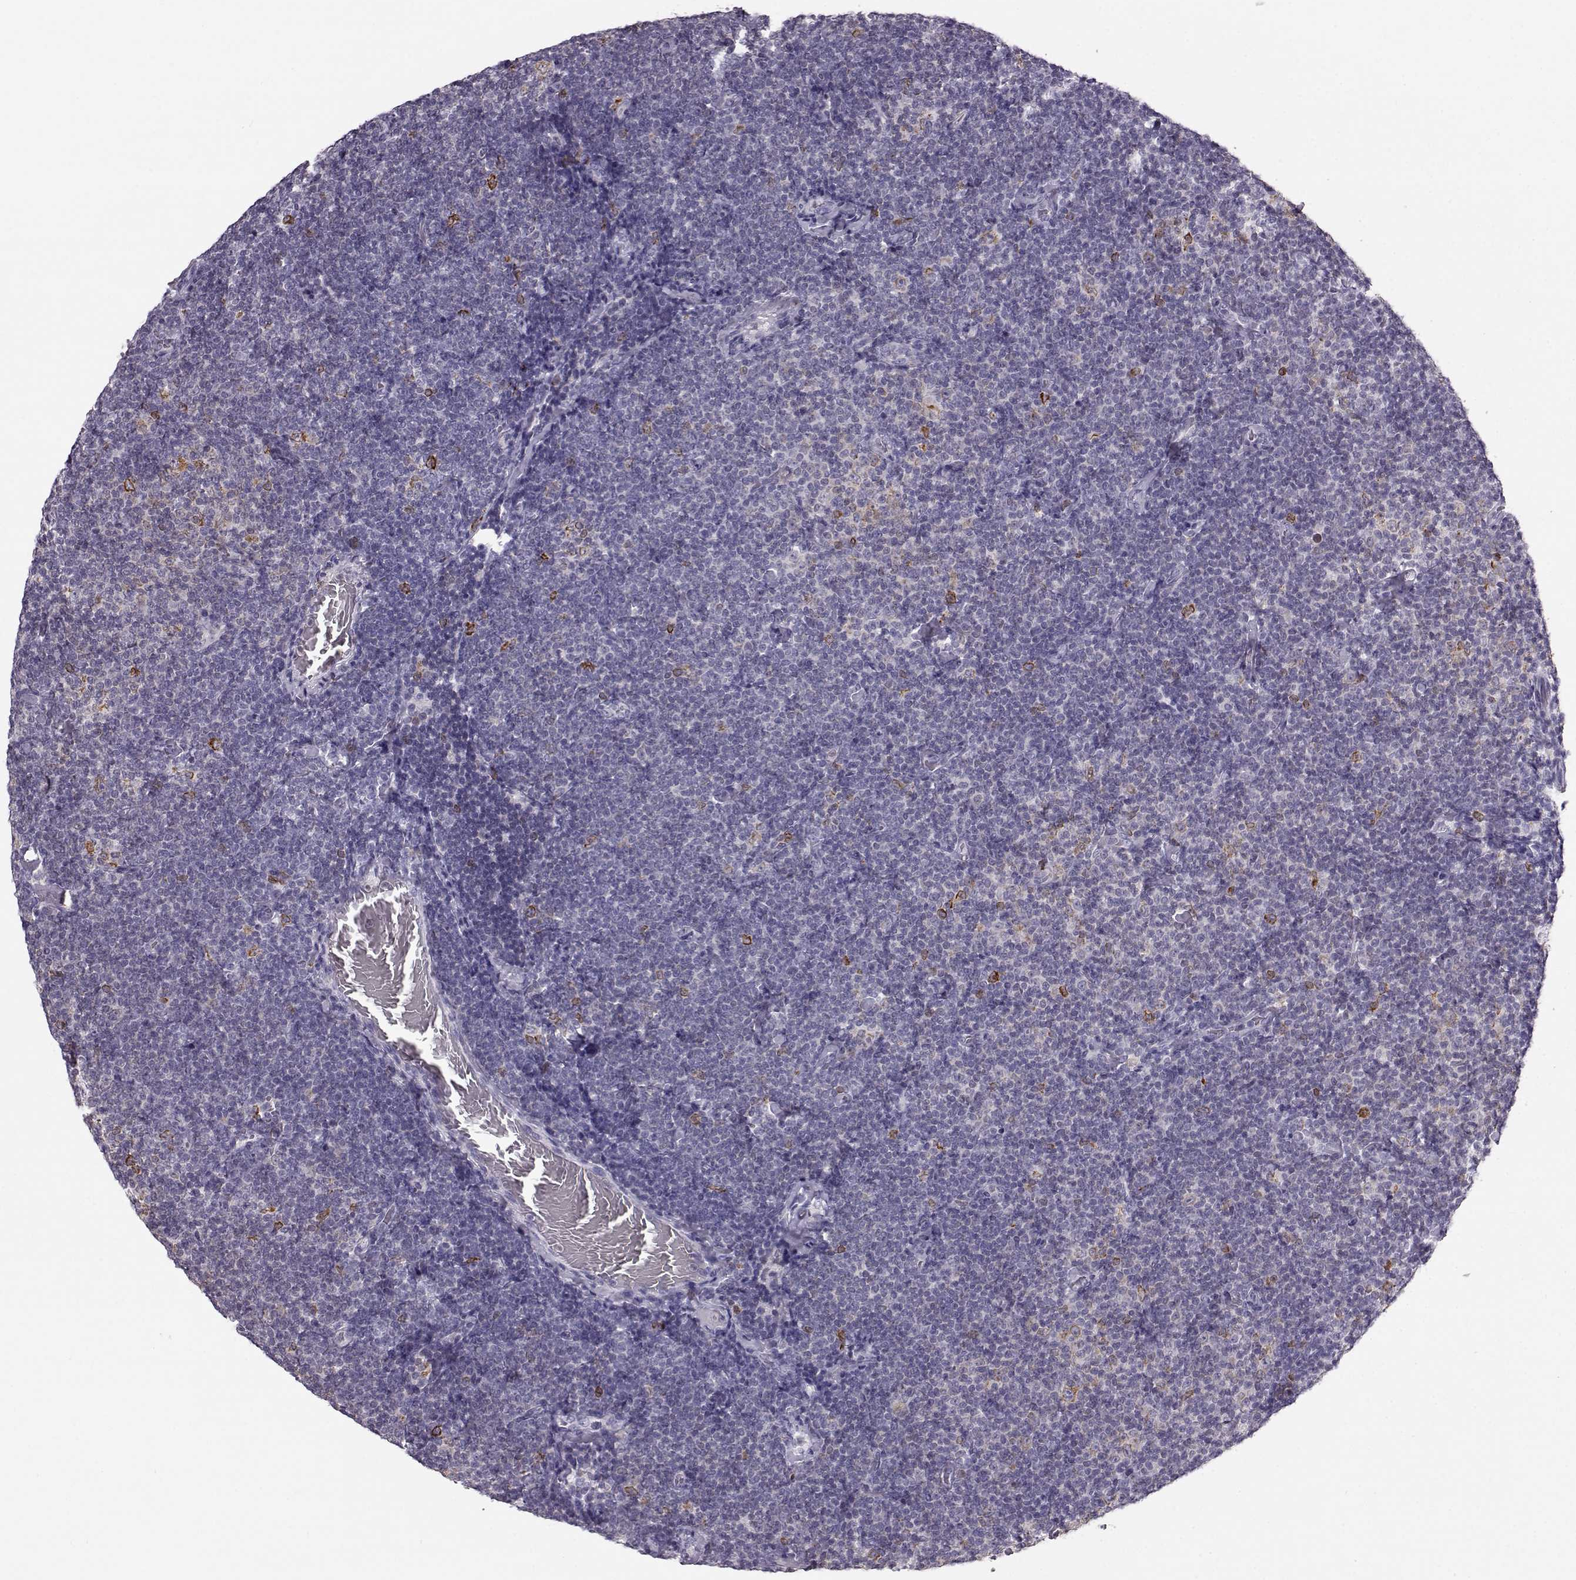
{"staining": {"intensity": "negative", "quantity": "none", "location": "none"}, "tissue": "lymphoma", "cell_type": "Tumor cells", "image_type": "cancer", "snomed": [{"axis": "morphology", "description": "Malignant lymphoma, non-Hodgkin's type, Low grade"}, {"axis": "topography", "description": "Lymph node"}], "caption": "High magnification brightfield microscopy of lymphoma stained with DAB (3,3'-diaminobenzidine) (brown) and counterstained with hematoxylin (blue): tumor cells show no significant expression.", "gene": "ELOVL5", "patient": {"sex": "male", "age": 81}}